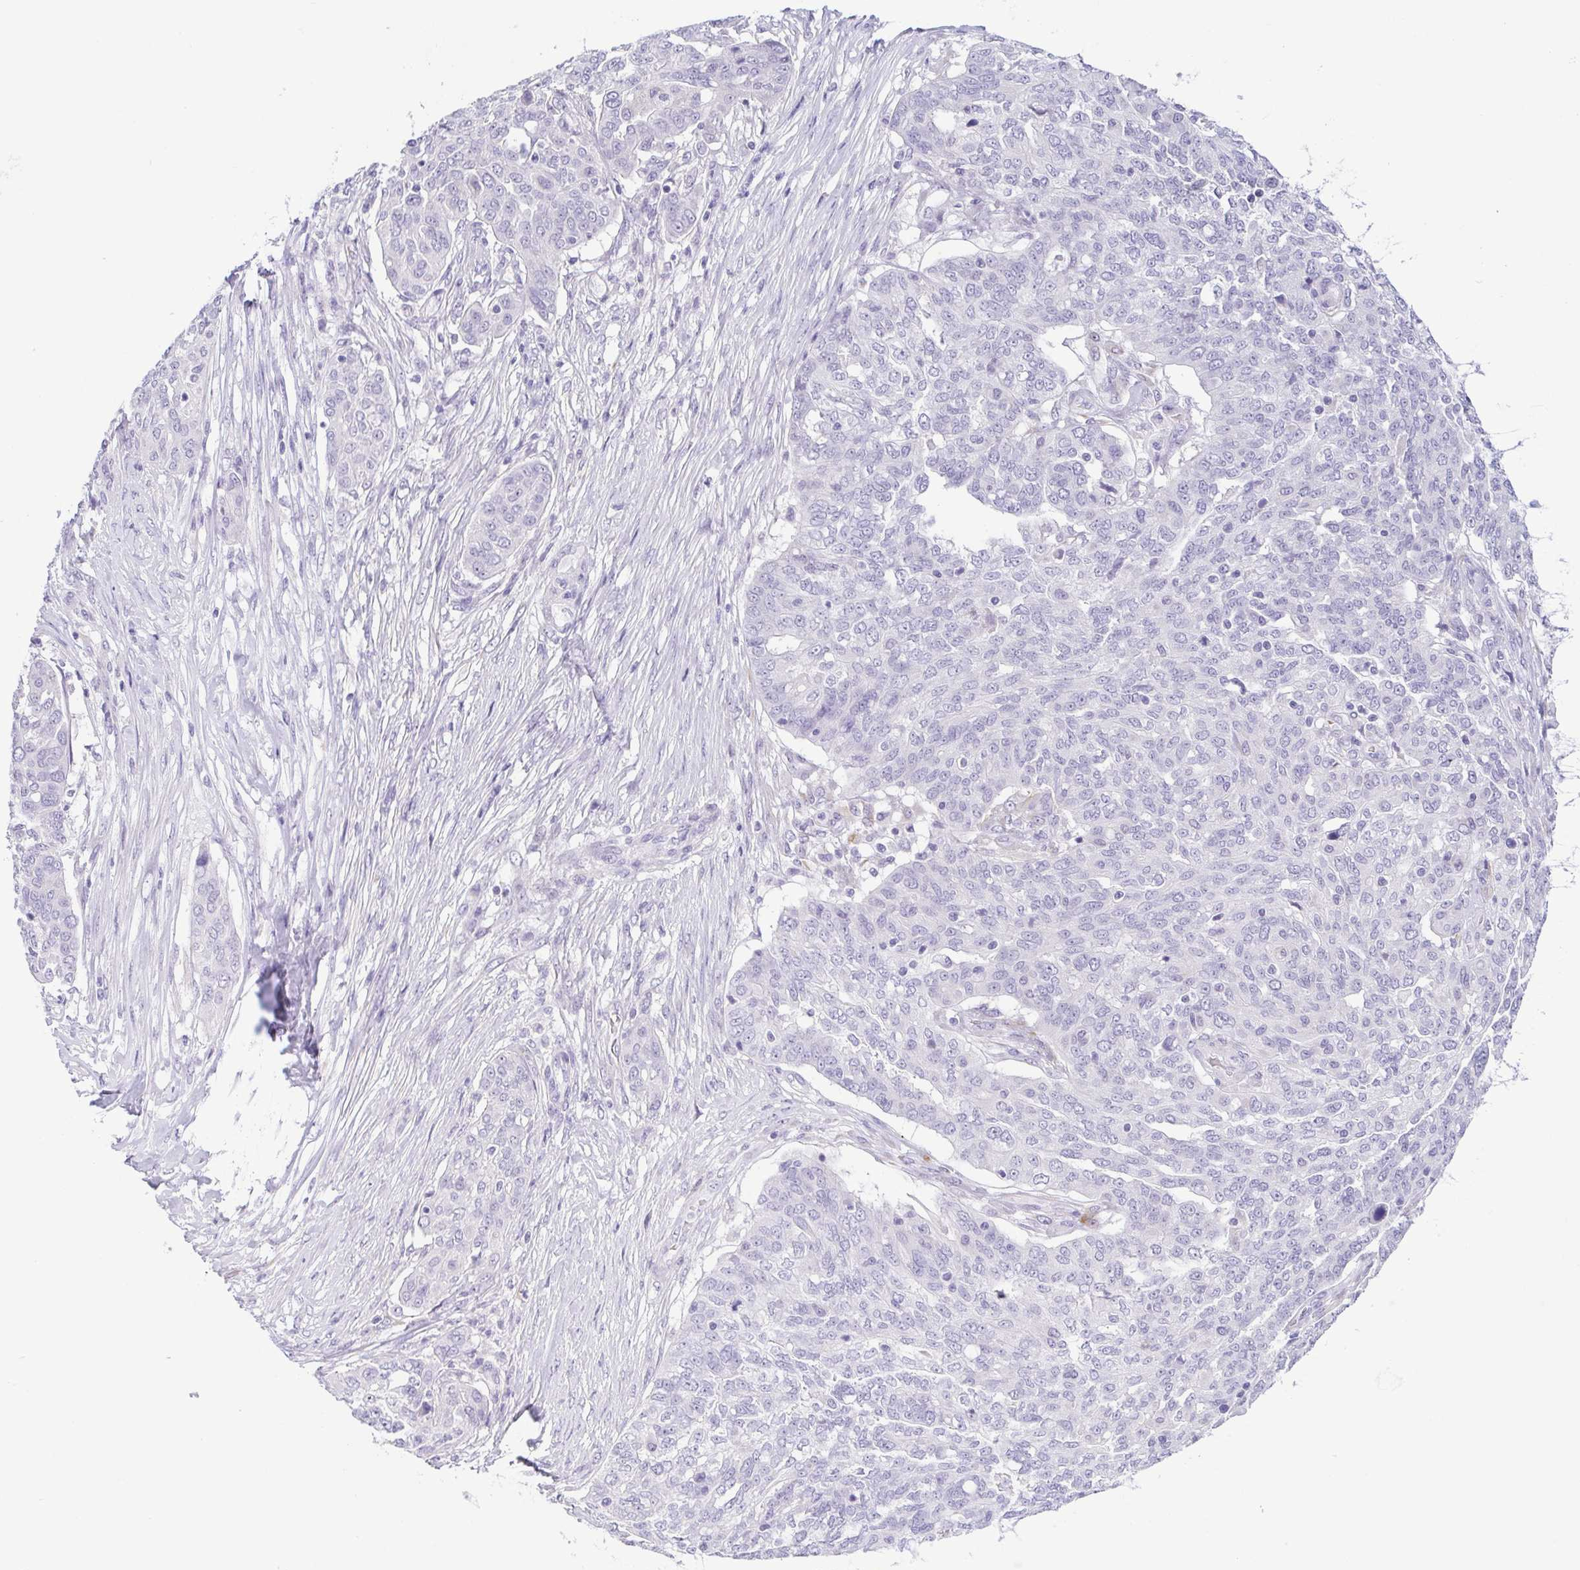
{"staining": {"intensity": "negative", "quantity": "none", "location": "none"}, "tissue": "ovarian cancer", "cell_type": "Tumor cells", "image_type": "cancer", "snomed": [{"axis": "morphology", "description": "Cystadenocarcinoma, serous, NOS"}, {"axis": "topography", "description": "Ovary"}], "caption": "Tumor cells show no significant protein staining in ovarian cancer (serous cystadenocarcinoma).", "gene": "MYL7", "patient": {"sex": "female", "age": 67}}